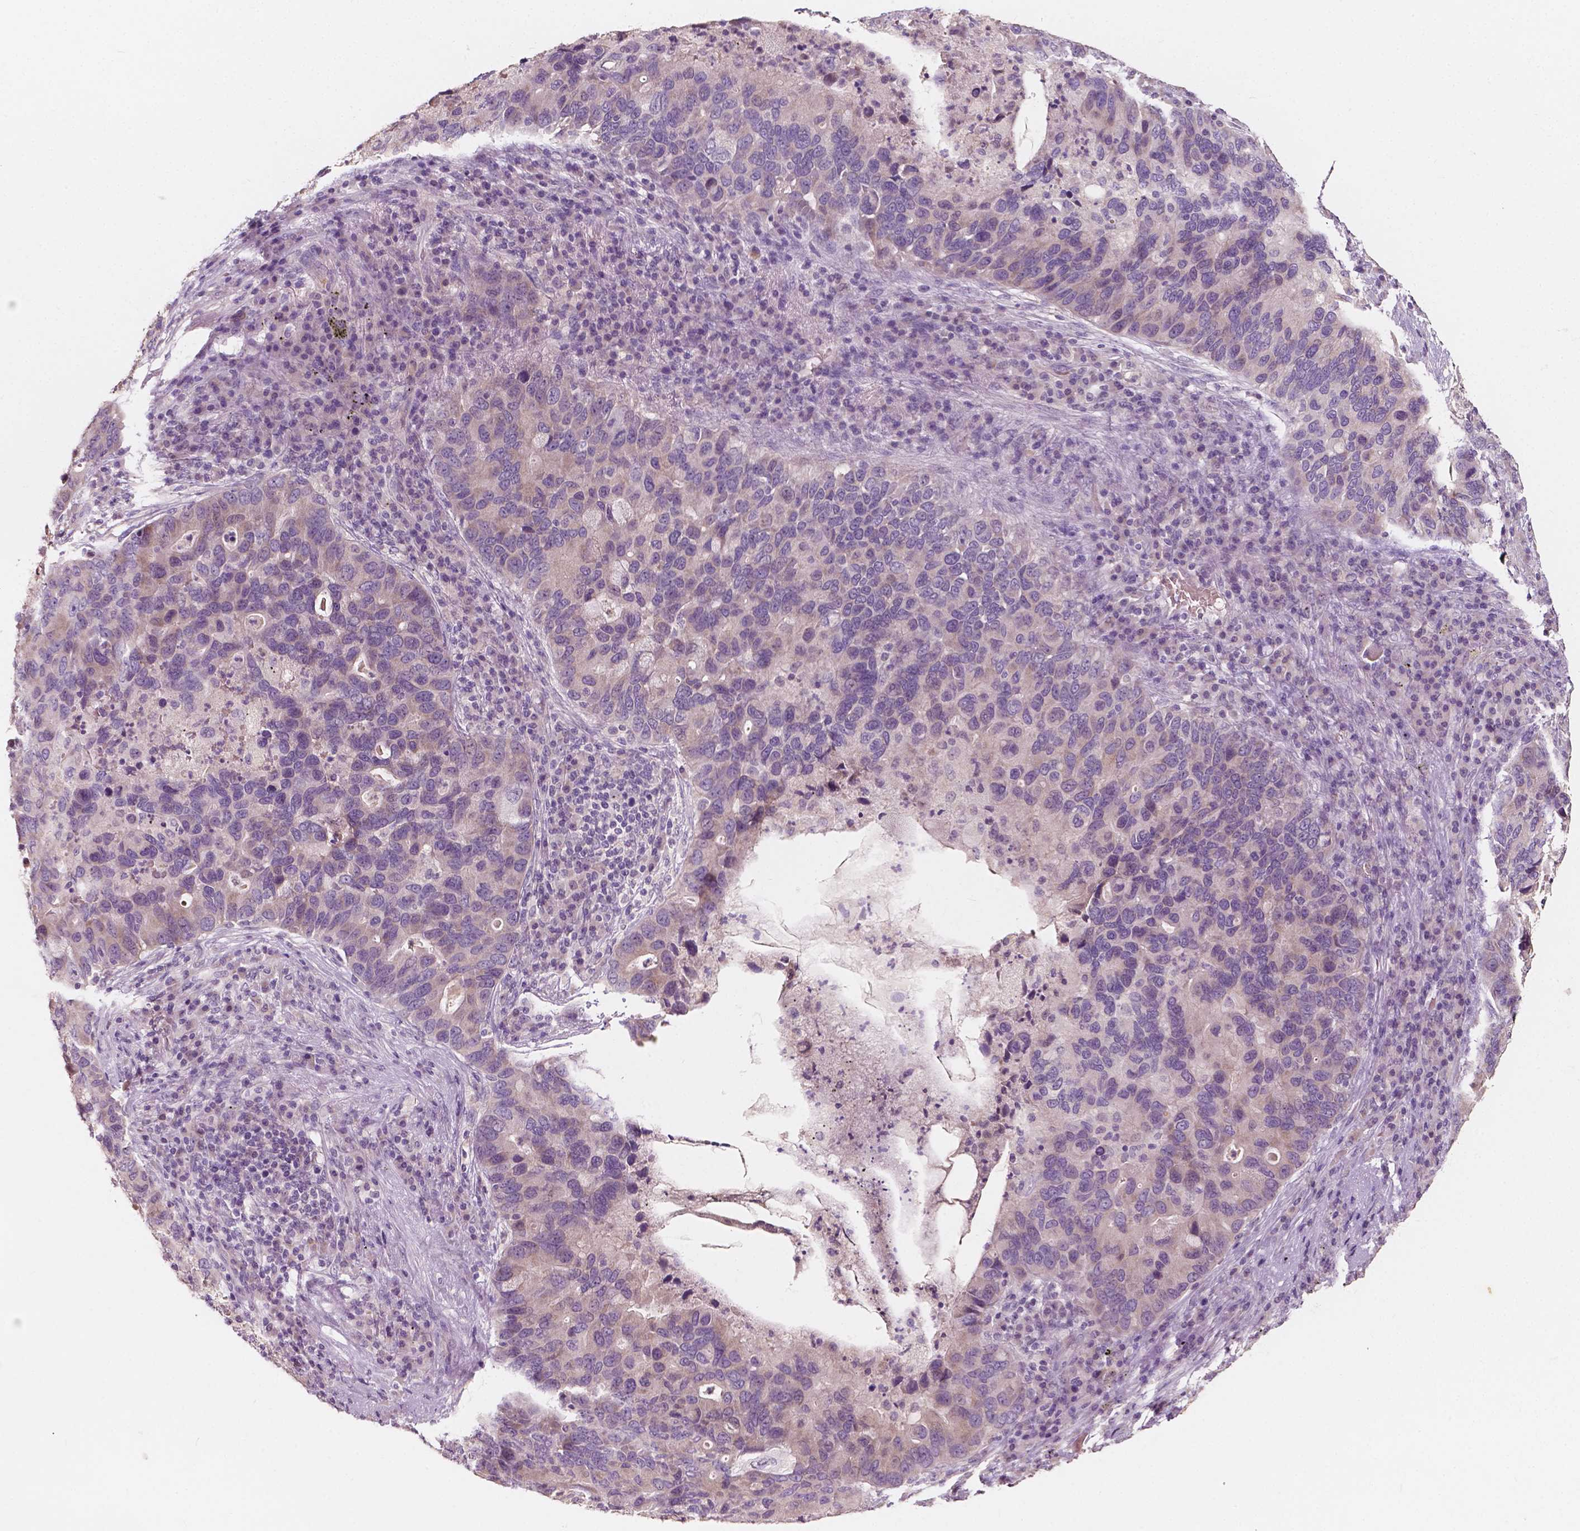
{"staining": {"intensity": "negative", "quantity": "none", "location": "none"}, "tissue": "lung cancer", "cell_type": "Tumor cells", "image_type": "cancer", "snomed": [{"axis": "morphology", "description": "Adenocarcinoma, NOS"}, {"axis": "morphology", "description": "Adenocarcinoma, metastatic, NOS"}, {"axis": "topography", "description": "Lymph node"}, {"axis": "topography", "description": "Lung"}], "caption": "Immunohistochemistry (IHC) of human lung cancer (metastatic adenocarcinoma) displays no expression in tumor cells. (Stains: DAB (3,3'-diaminobenzidine) immunohistochemistry with hematoxylin counter stain, Microscopy: brightfield microscopy at high magnification).", "gene": "NPC1L1", "patient": {"sex": "female", "age": 54}}